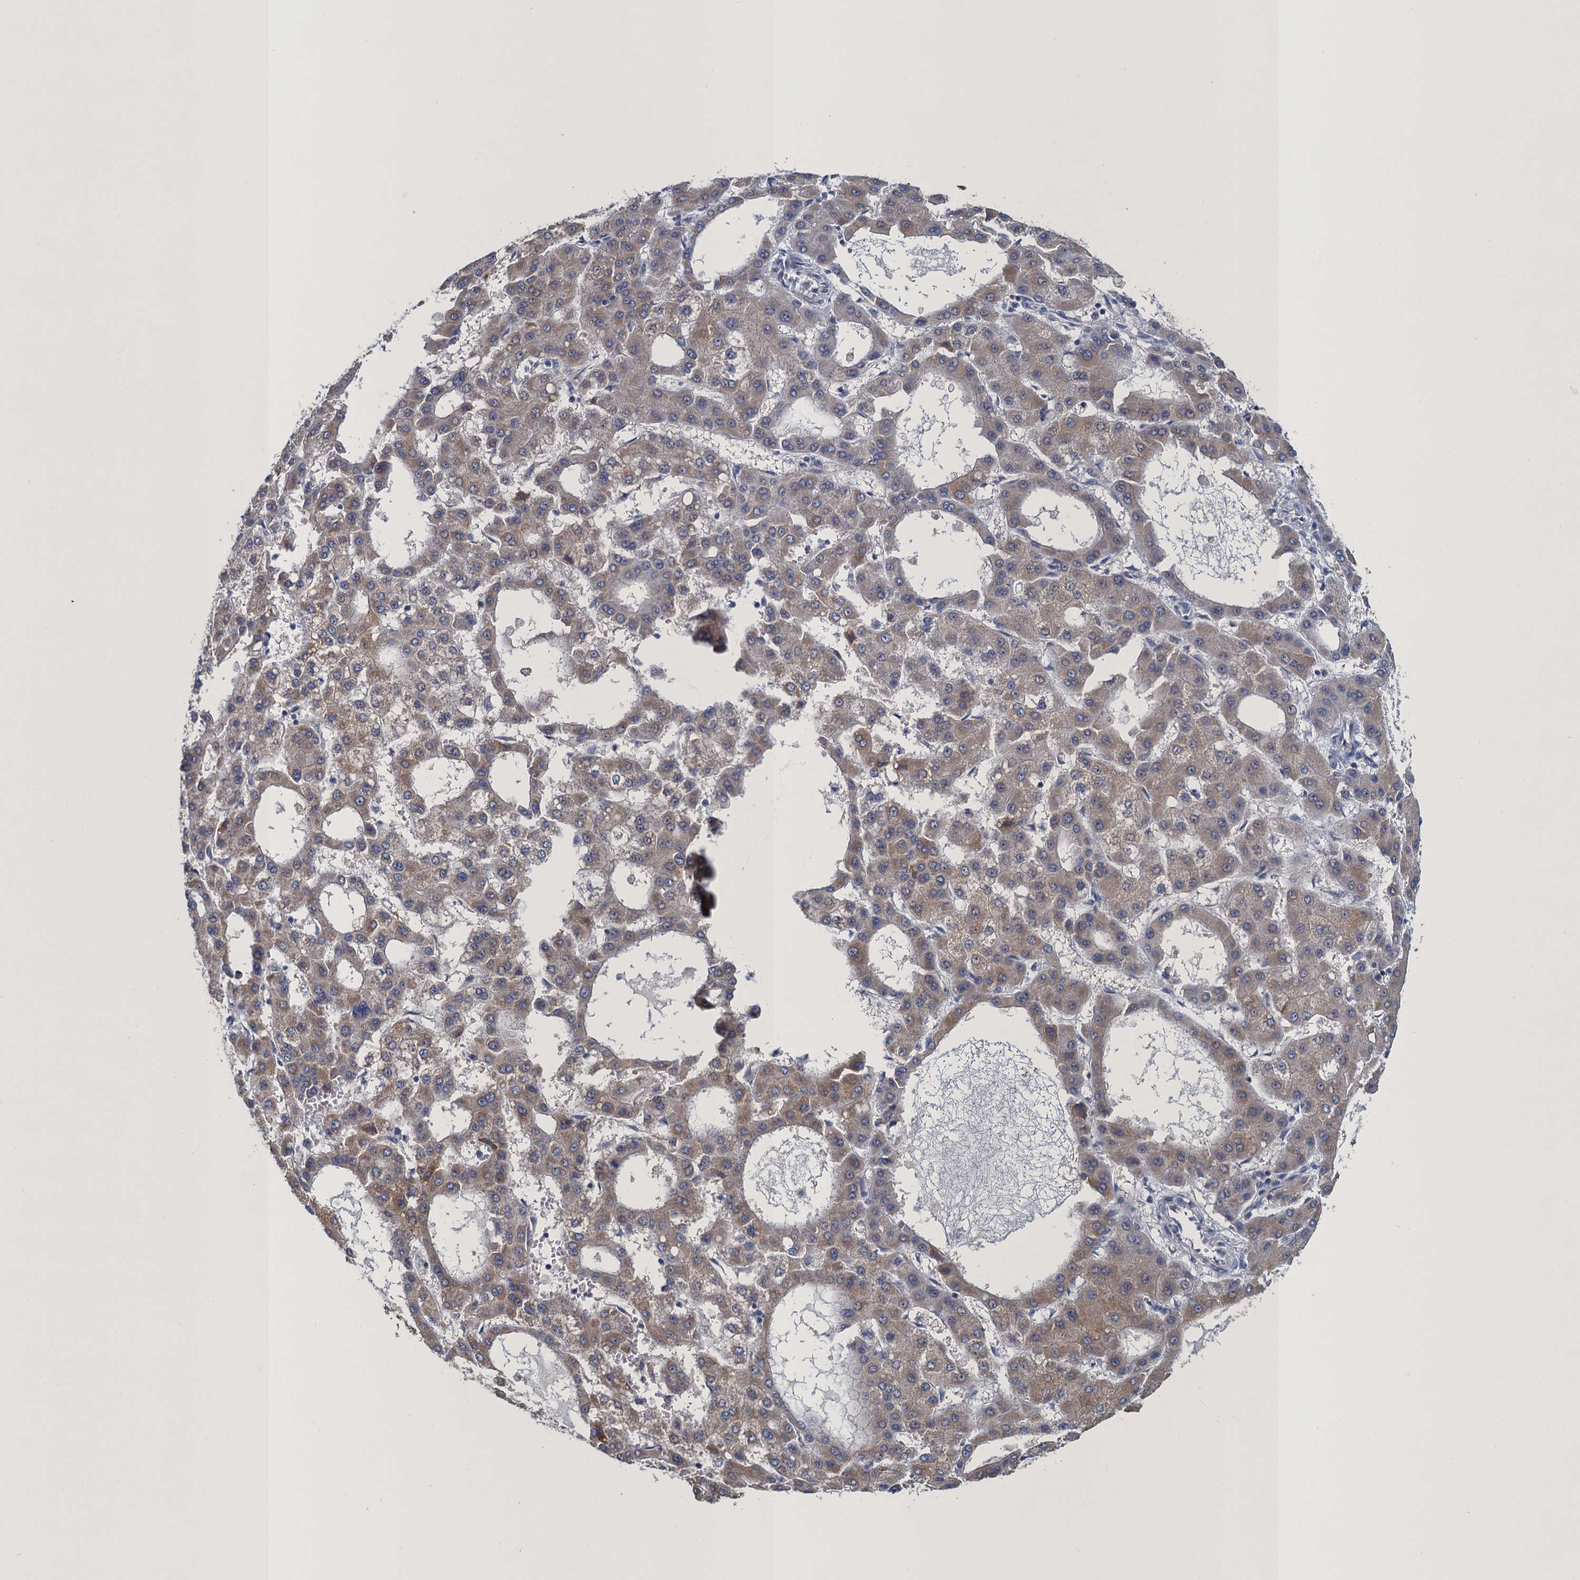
{"staining": {"intensity": "weak", "quantity": "25%-75%", "location": "cytoplasmic/membranous"}, "tissue": "liver cancer", "cell_type": "Tumor cells", "image_type": "cancer", "snomed": [{"axis": "morphology", "description": "Carcinoma, Hepatocellular, NOS"}, {"axis": "topography", "description": "Liver"}], "caption": "Hepatocellular carcinoma (liver) stained with DAB (3,3'-diaminobenzidine) immunohistochemistry exhibits low levels of weak cytoplasmic/membranous expression in approximately 25%-75% of tumor cells. Nuclei are stained in blue.", "gene": "ATOSA", "patient": {"sex": "male", "age": 47}}